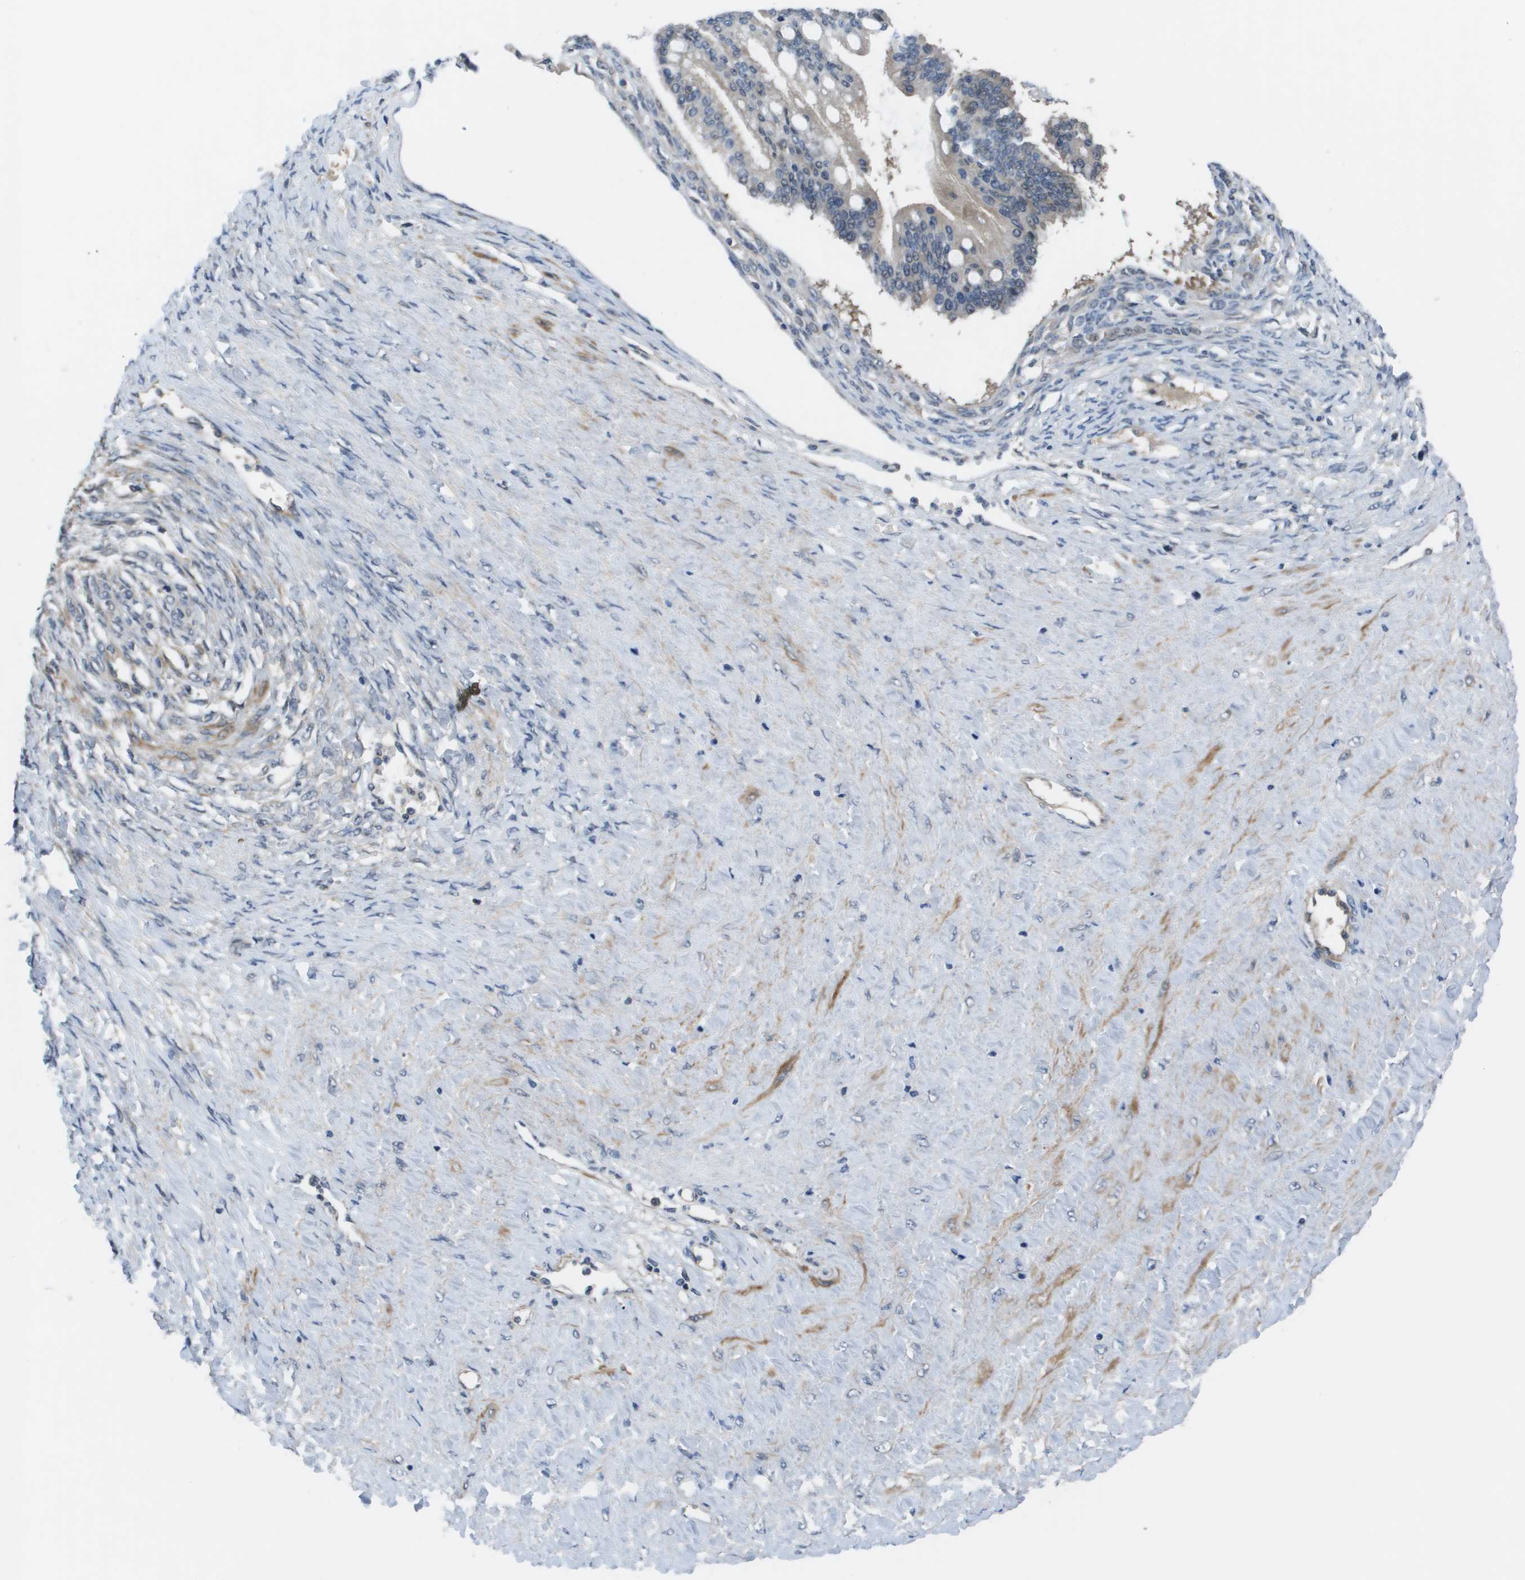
{"staining": {"intensity": "weak", "quantity": "<25%", "location": "cytoplasmic/membranous"}, "tissue": "ovarian cancer", "cell_type": "Tumor cells", "image_type": "cancer", "snomed": [{"axis": "morphology", "description": "Cystadenocarcinoma, mucinous, NOS"}, {"axis": "topography", "description": "Ovary"}], "caption": "DAB (3,3'-diaminobenzidine) immunohistochemical staining of ovarian cancer shows no significant positivity in tumor cells.", "gene": "ENPP5", "patient": {"sex": "female", "age": 73}}